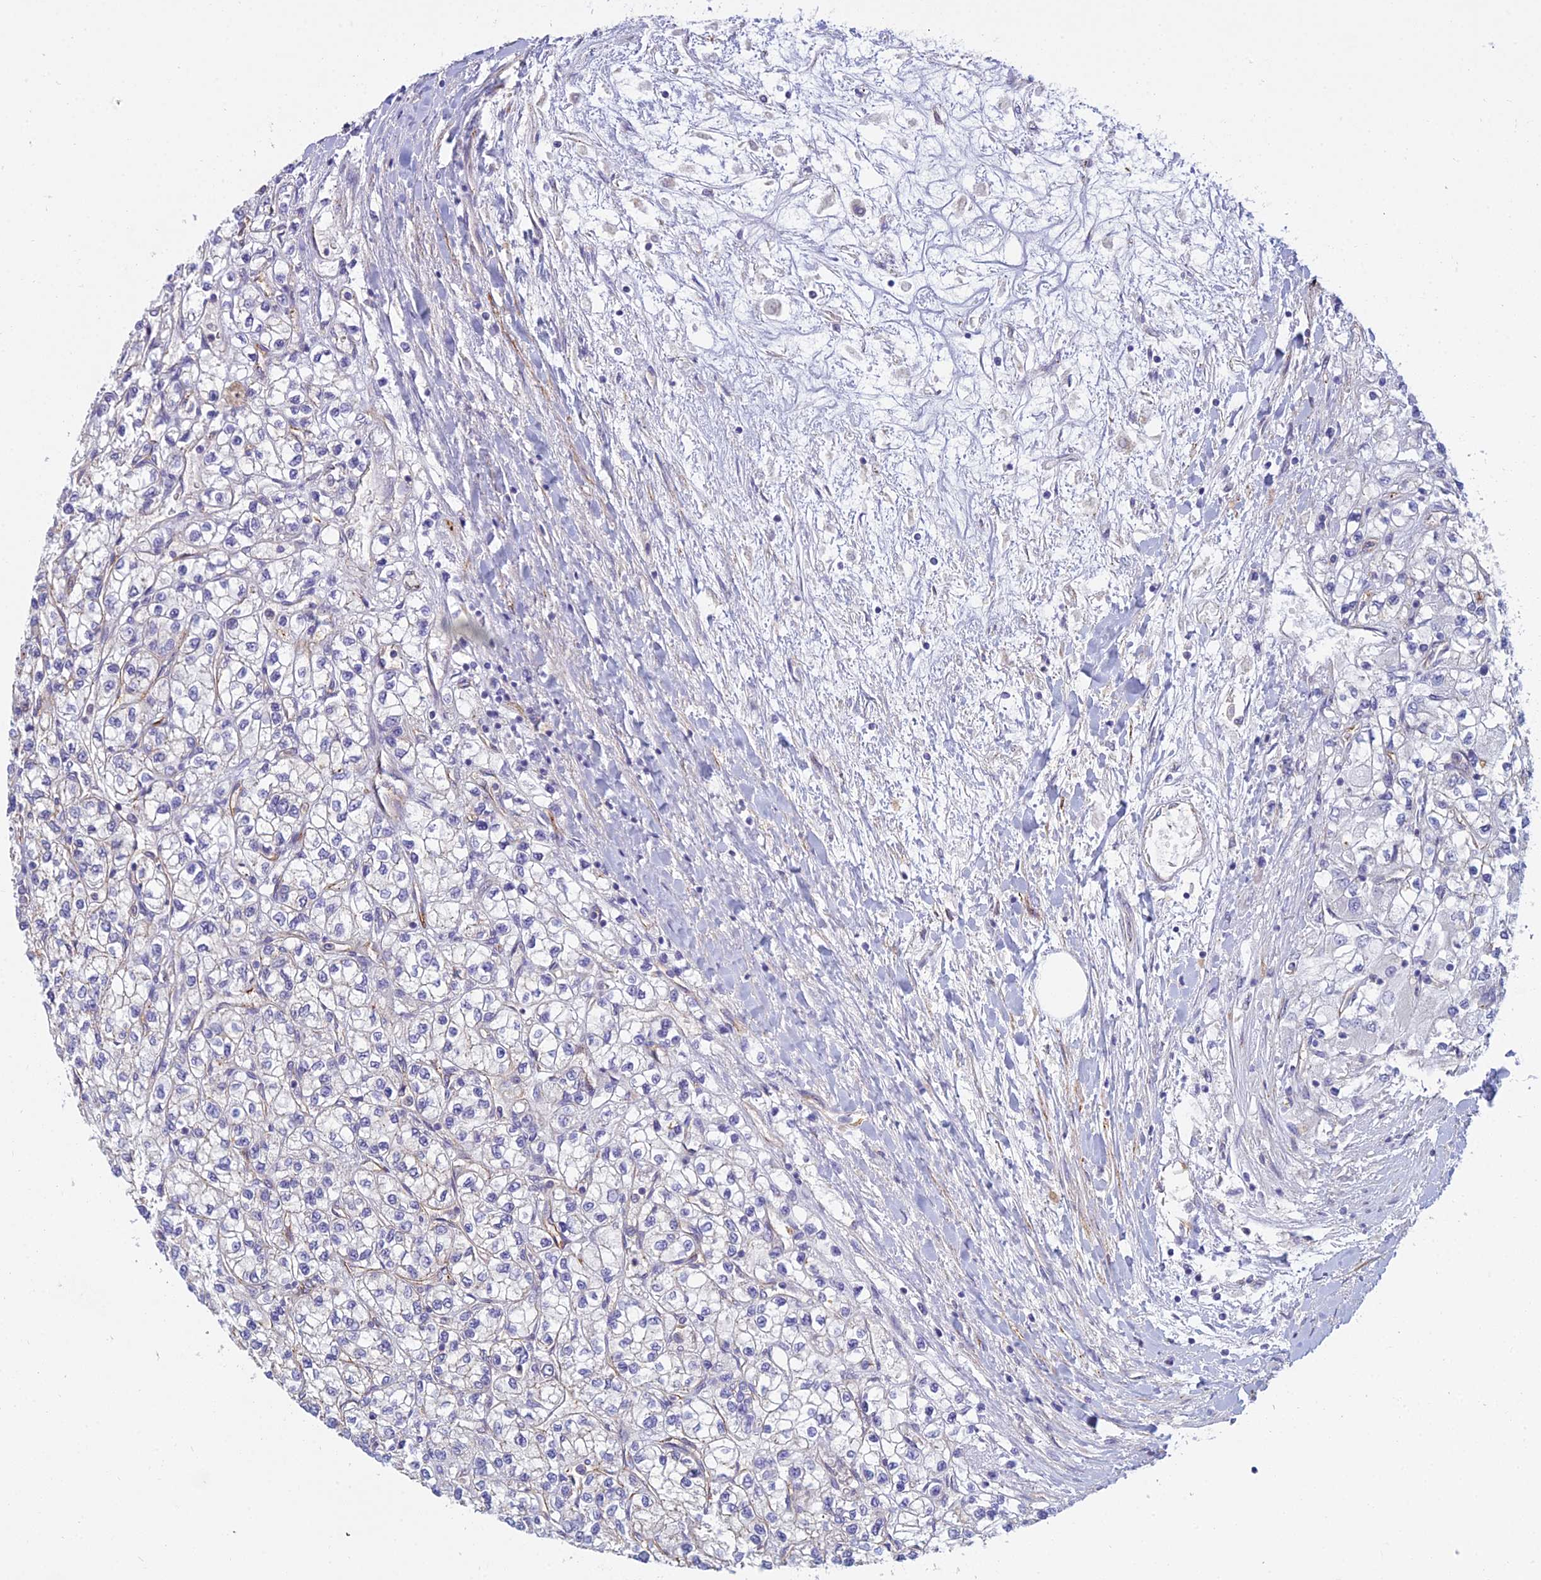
{"staining": {"intensity": "negative", "quantity": "none", "location": "none"}, "tissue": "renal cancer", "cell_type": "Tumor cells", "image_type": "cancer", "snomed": [{"axis": "morphology", "description": "Adenocarcinoma, NOS"}, {"axis": "topography", "description": "Kidney"}], "caption": "Tumor cells show no significant protein expression in adenocarcinoma (renal).", "gene": "DUS2", "patient": {"sex": "male", "age": 80}}